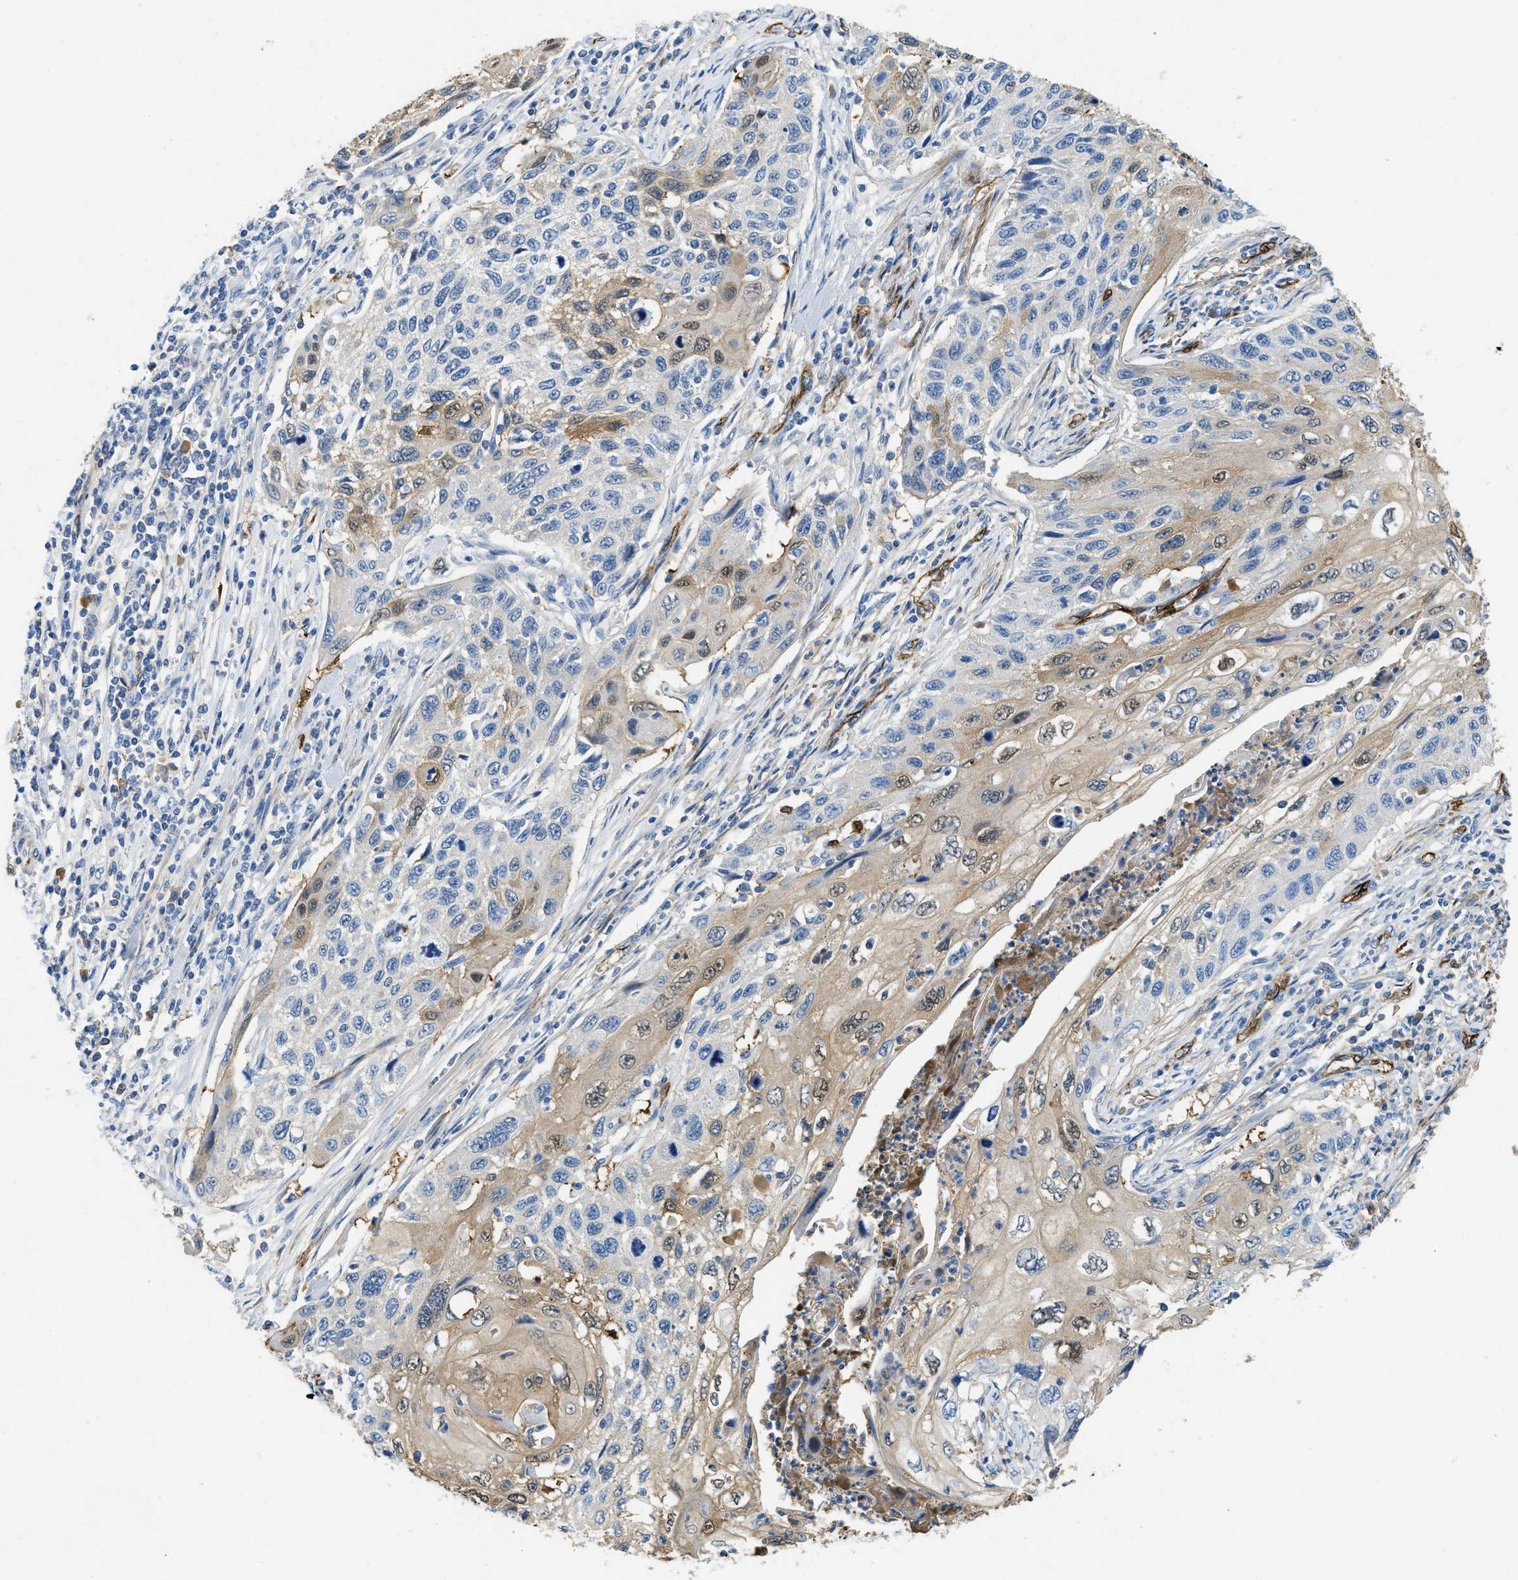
{"staining": {"intensity": "moderate", "quantity": "25%-75%", "location": "nuclear"}, "tissue": "cervical cancer", "cell_type": "Tumor cells", "image_type": "cancer", "snomed": [{"axis": "morphology", "description": "Squamous cell carcinoma, NOS"}, {"axis": "topography", "description": "Cervix"}], "caption": "Moderate nuclear expression is identified in approximately 25%-75% of tumor cells in cervical cancer (squamous cell carcinoma).", "gene": "SPEG", "patient": {"sex": "female", "age": 70}}